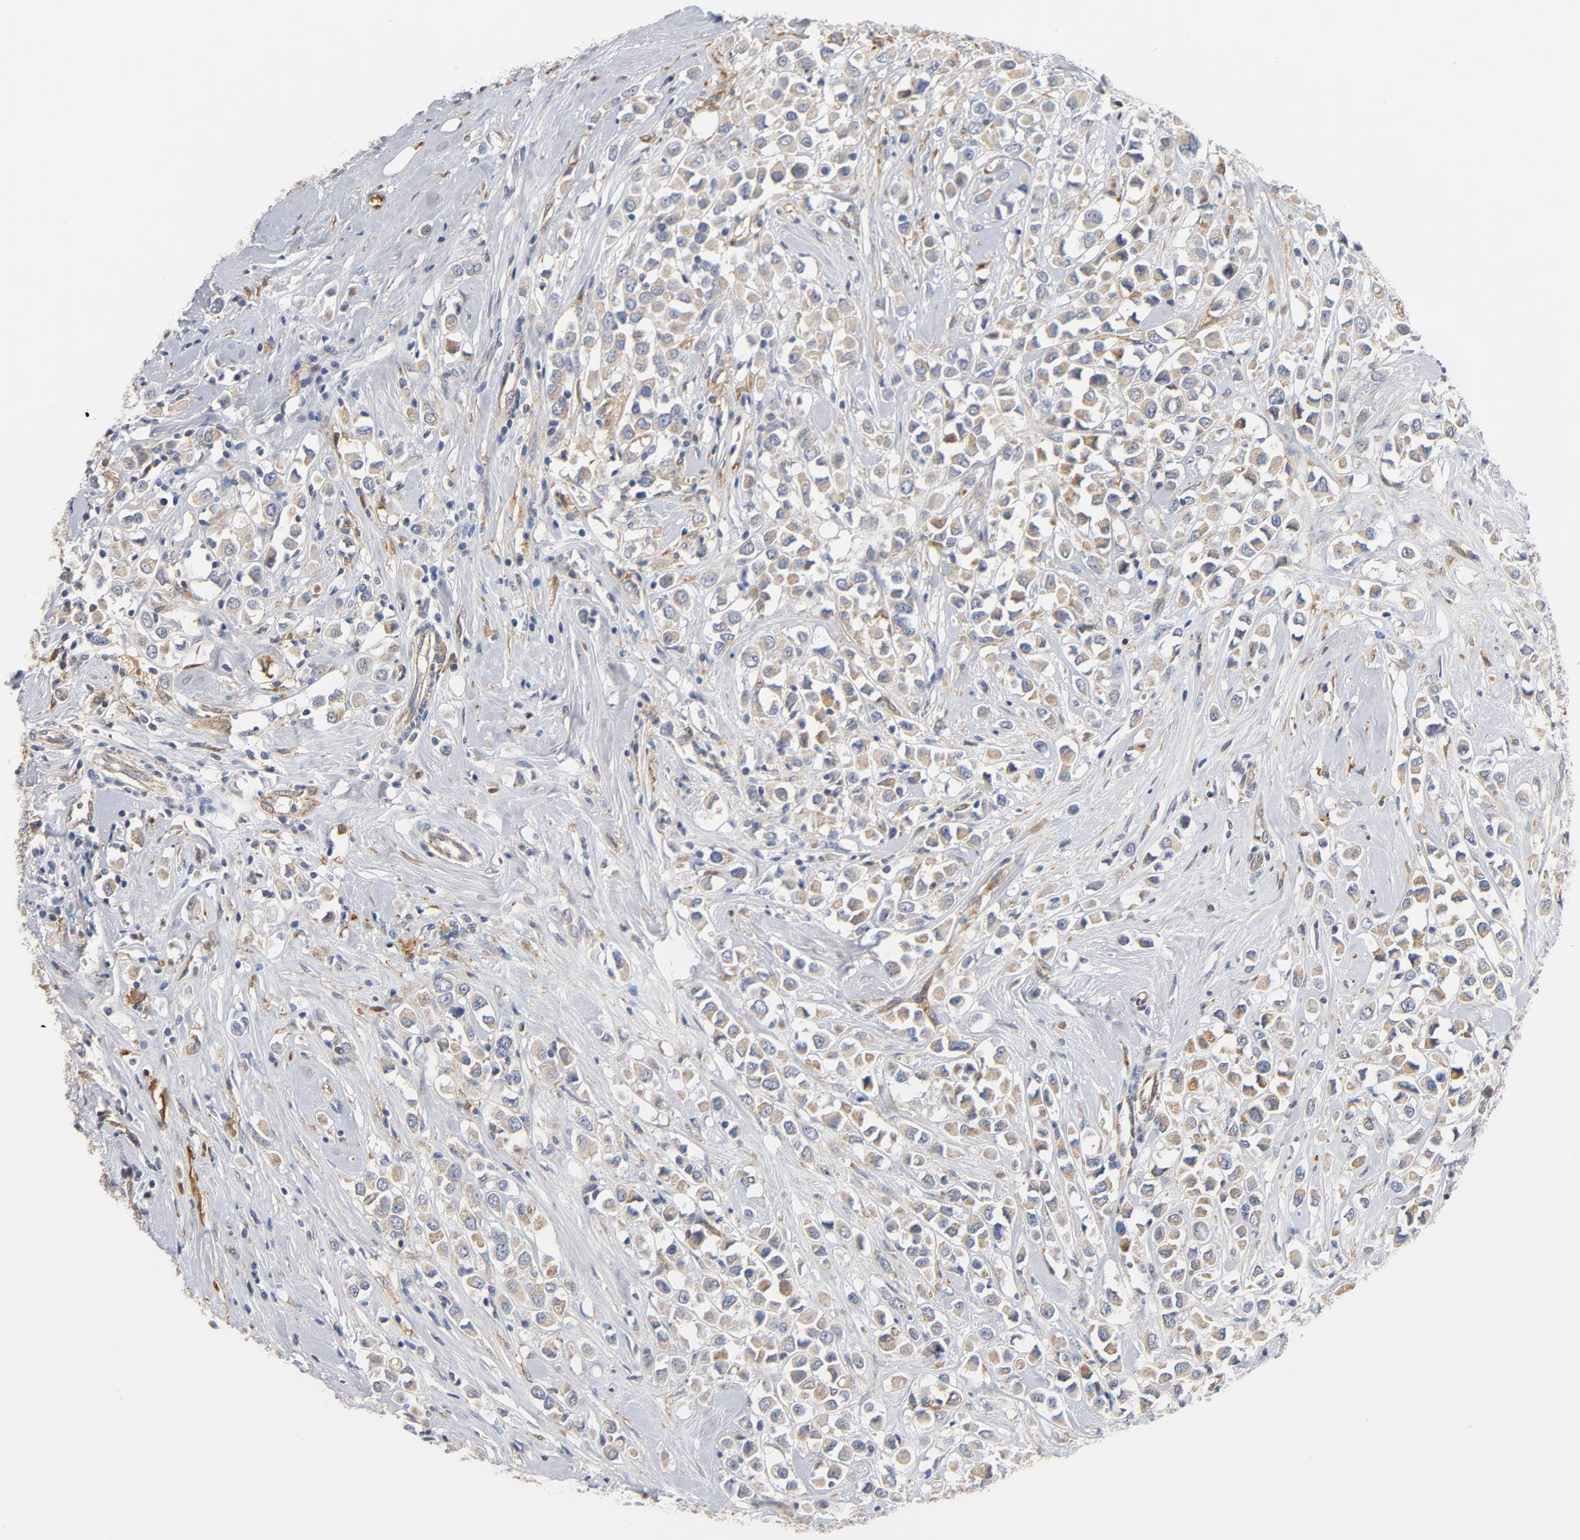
{"staining": {"intensity": "moderate", "quantity": ">75%", "location": "cytoplasmic/membranous"}, "tissue": "breast cancer", "cell_type": "Tumor cells", "image_type": "cancer", "snomed": [{"axis": "morphology", "description": "Duct carcinoma"}, {"axis": "topography", "description": "Breast"}], "caption": "Intraductal carcinoma (breast) tissue shows moderate cytoplasmic/membranous expression in approximately >75% of tumor cells", "gene": "RAPGEF4", "patient": {"sex": "female", "age": 61}}